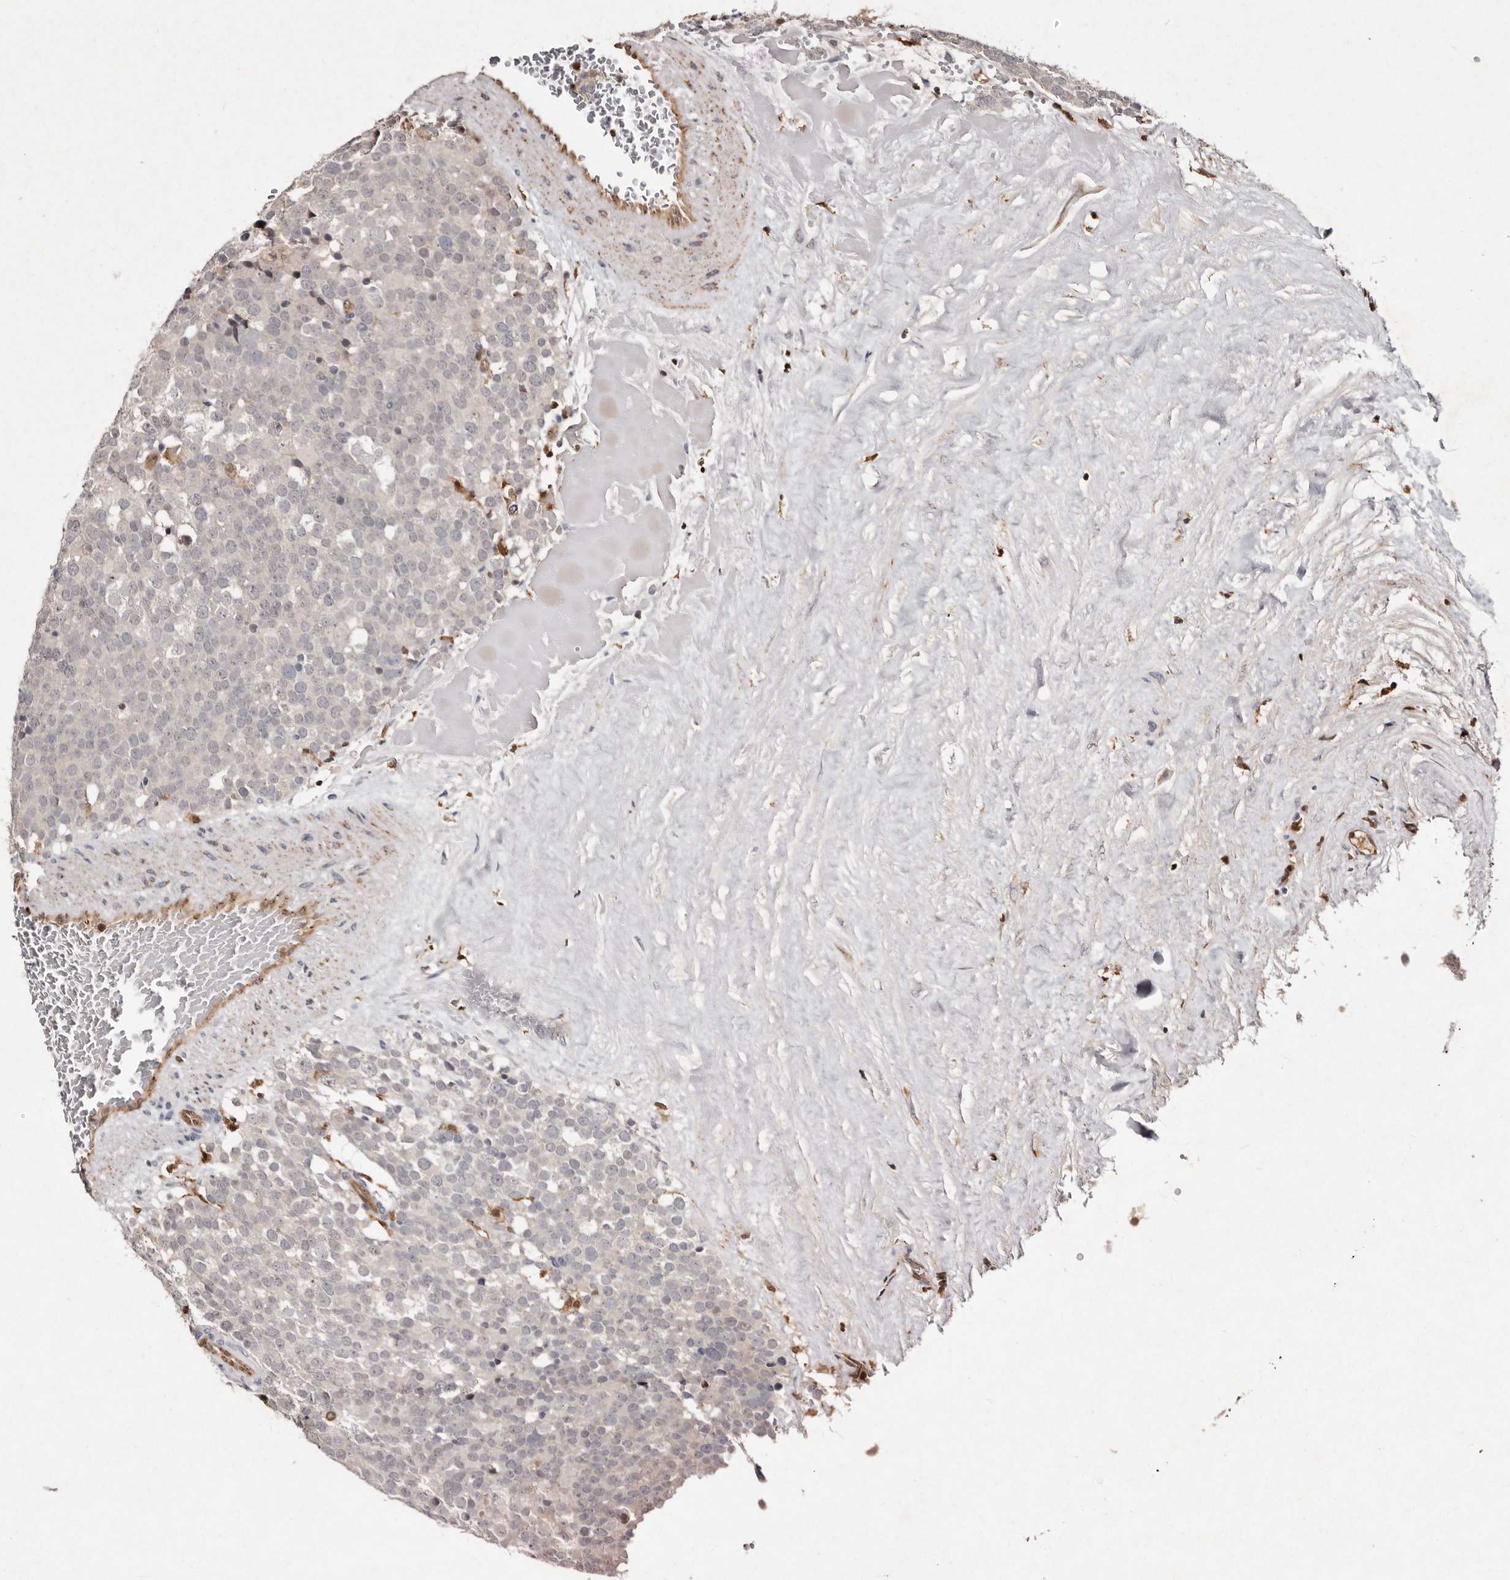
{"staining": {"intensity": "negative", "quantity": "none", "location": "none"}, "tissue": "testis cancer", "cell_type": "Tumor cells", "image_type": "cancer", "snomed": [{"axis": "morphology", "description": "Seminoma, NOS"}, {"axis": "topography", "description": "Testis"}], "caption": "Immunohistochemistry image of testis cancer stained for a protein (brown), which reveals no expression in tumor cells.", "gene": "GIMAP4", "patient": {"sex": "male", "age": 71}}